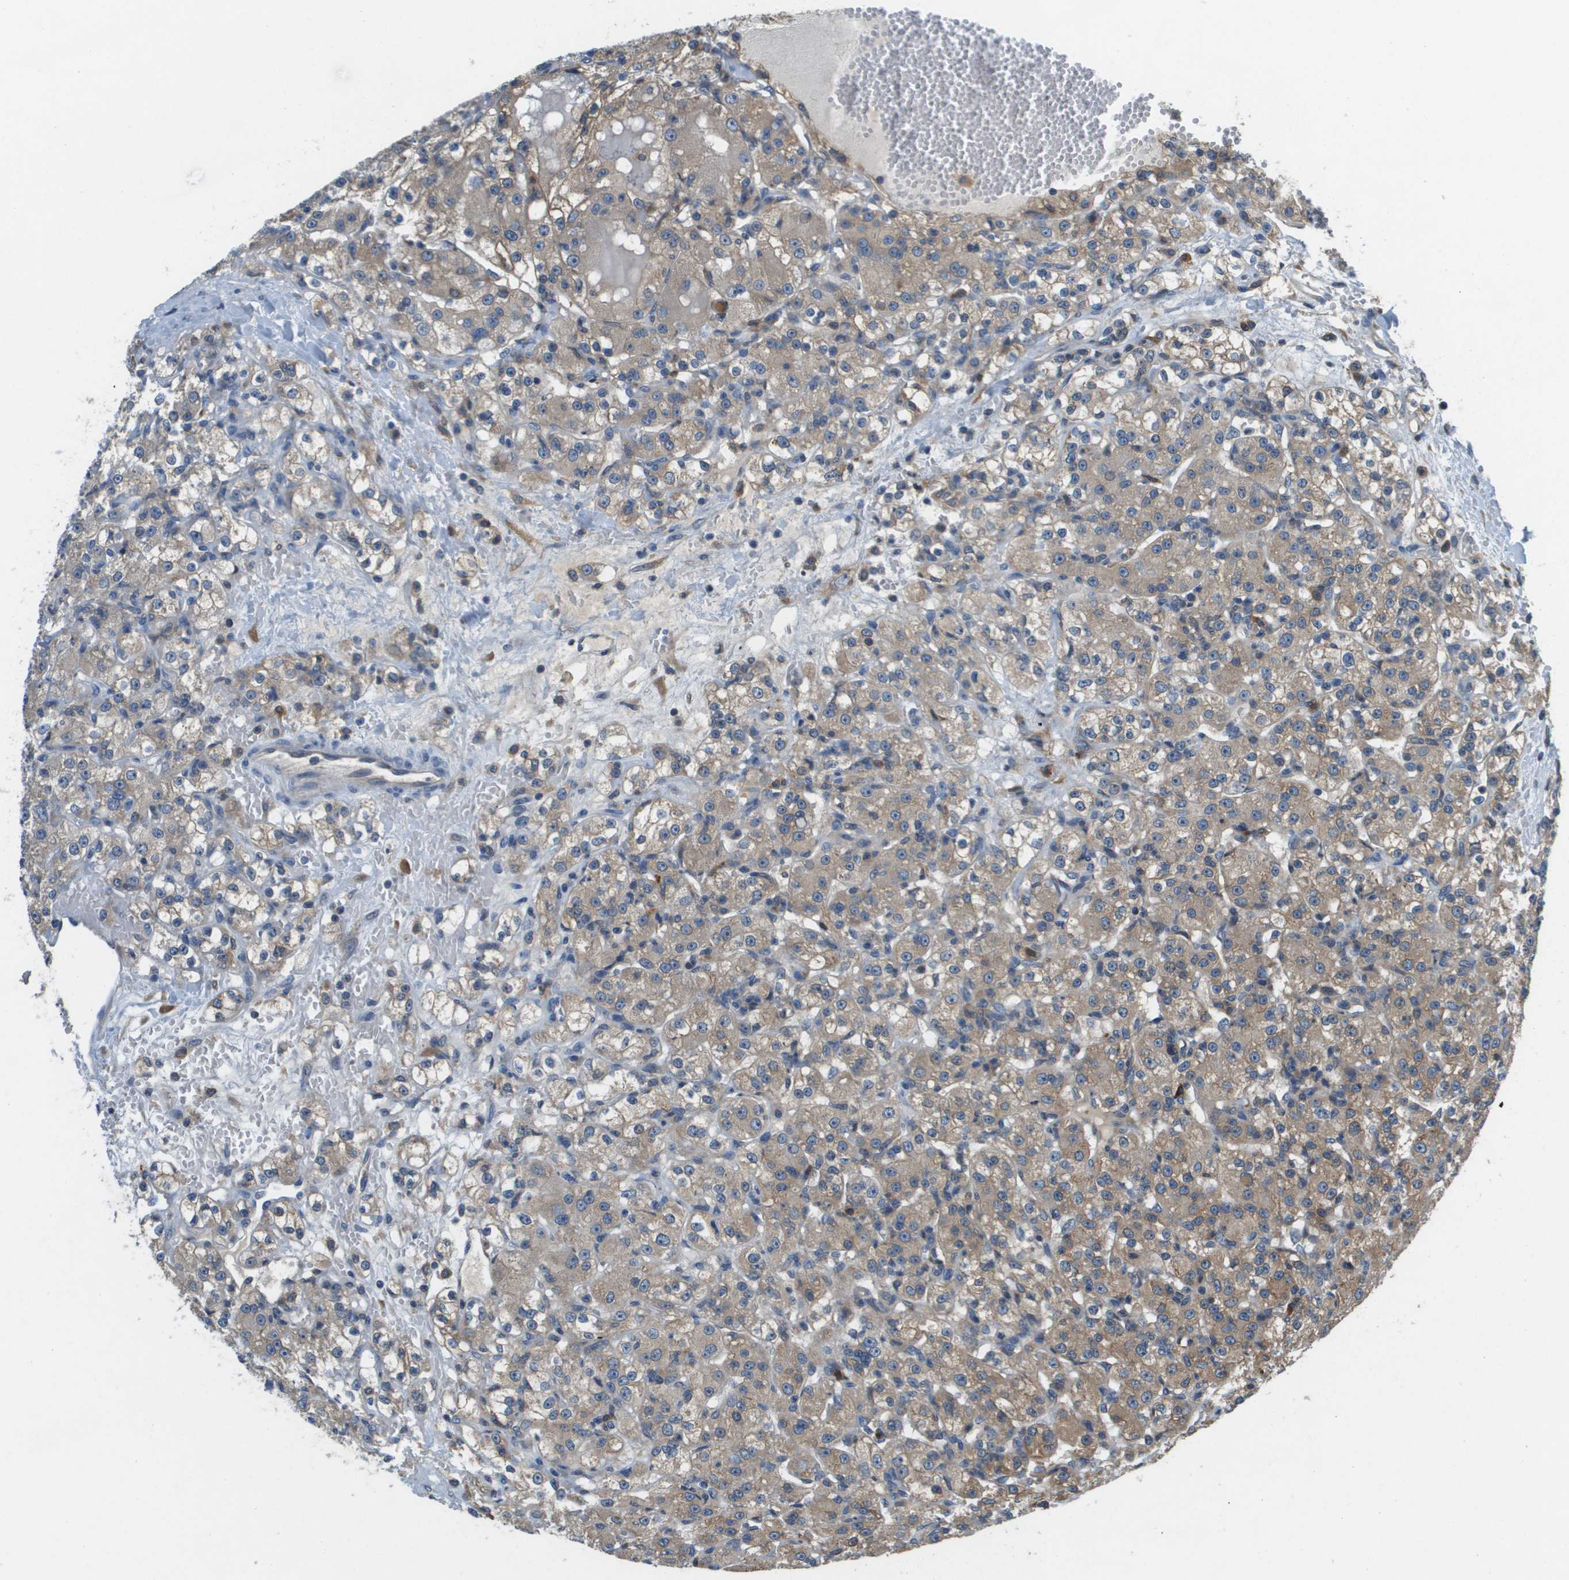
{"staining": {"intensity": "weak", "quantity": ">75%", "location": "cytoplasmic/membranous"}, "tissue": "renal cancer", "cell_type": "Tumor cells", "image_type": "cancer", "snomed": [{"axis": "morphology", "description": "Normal tissue, NOS"}, {"axis": "morphology", "description": "Adenocarcinoma, NOS"}, {"axis": "topography", "description": "Kidney"}], "caption": "Immunohistochemistry image of neoplastic tissue: renal cancer (adenocarcinoma) stained using IHC reveals low levels of weak protein expression localized specifically in the cytoplasmic/membranous of tumor cells, appearing as a cytoplasmic/membranous brown color.", "gene": "SAMSN1", "patient": {"sex": "male", "age": 61}}